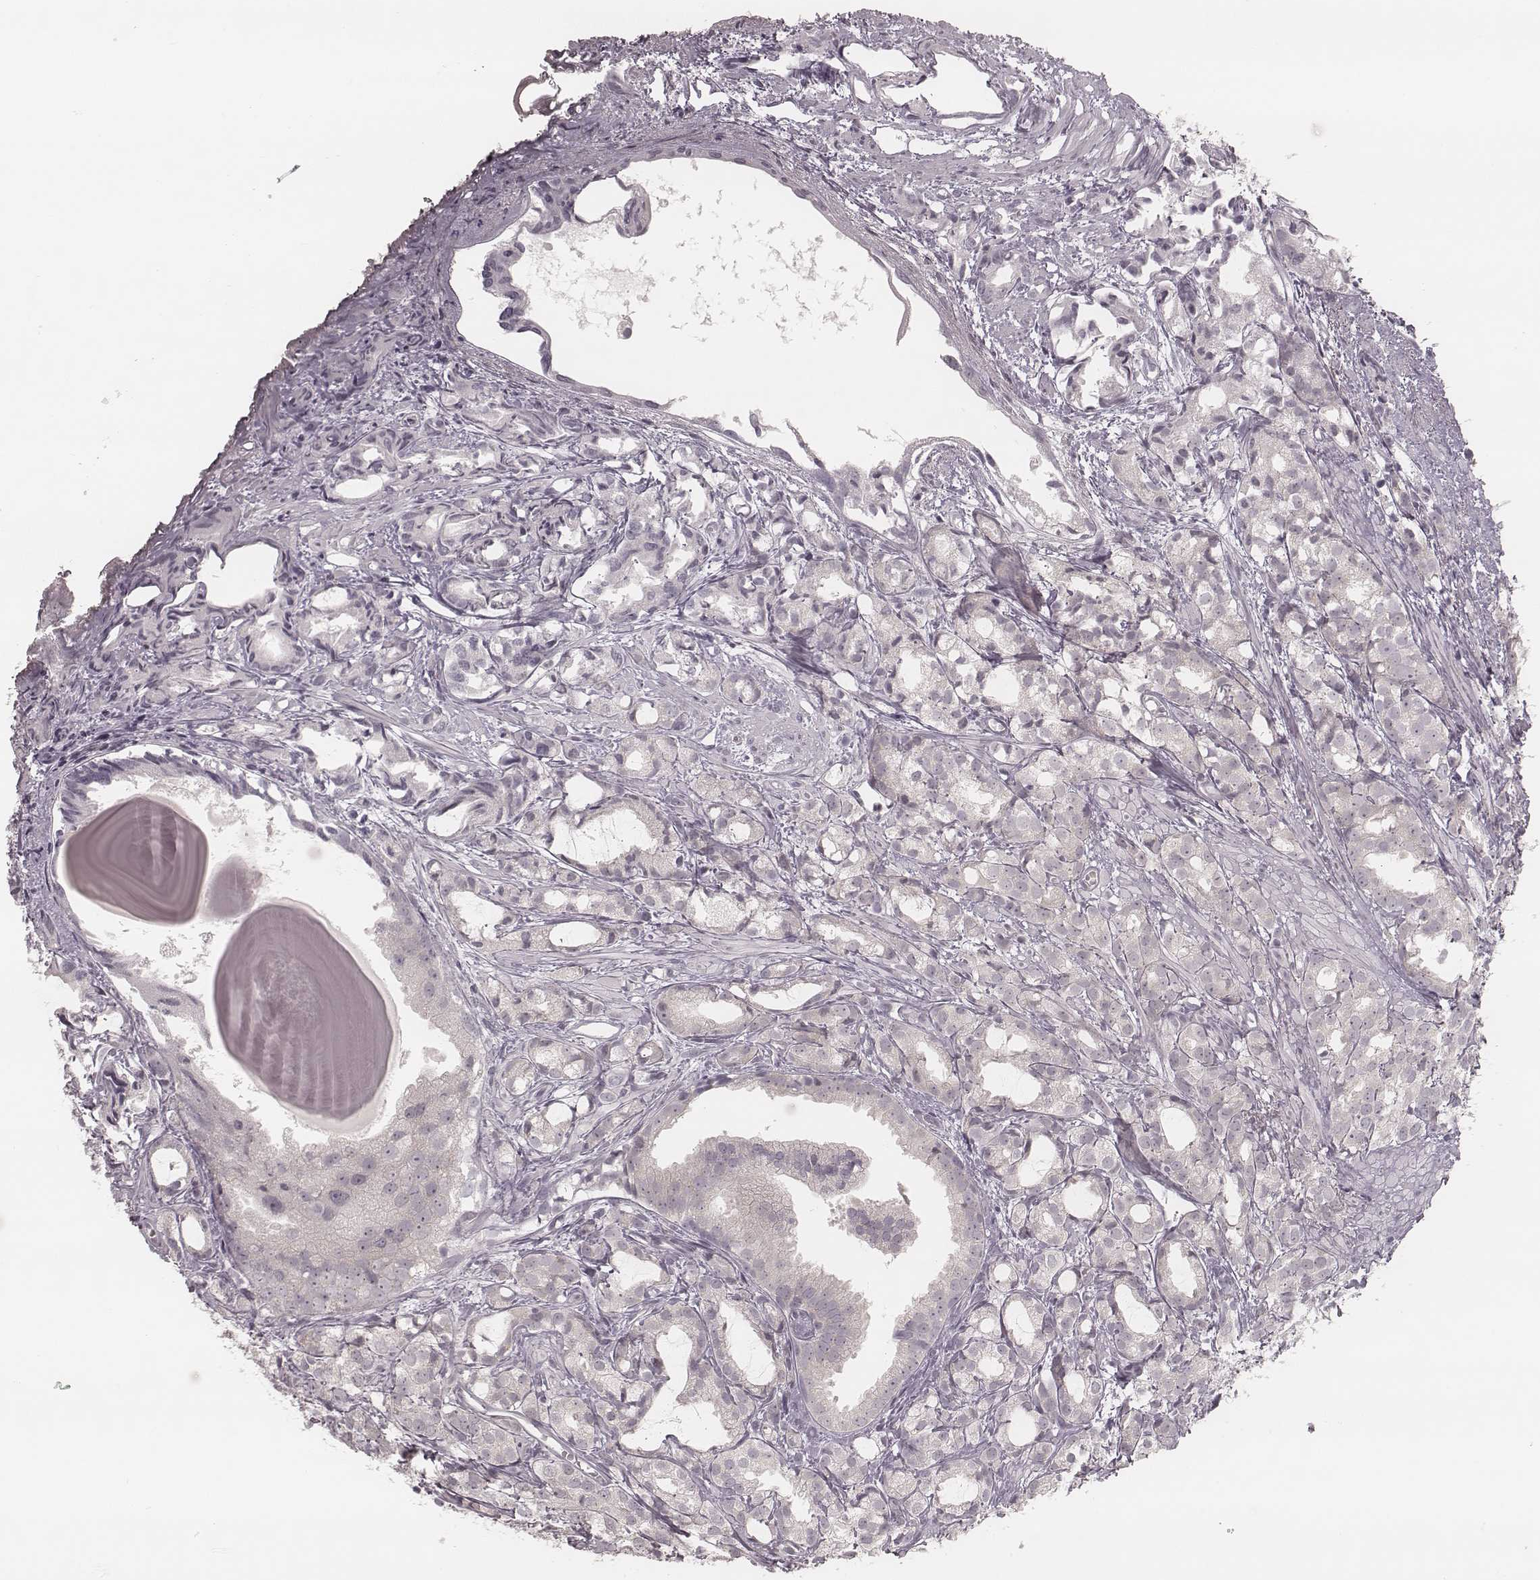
{"staining": {"intensity": "negative", "quantity": "none", "location": "none"}, "tissue": "prostate cancer", "cell_type": "Tumor cells", "image_type": "cancer", "snomed": [{"axis": "morphology", "description": "Adenocarcinoma, High grade"}, {"axis": "topography", "description": "Prostate"}], "caption": "Immunohistochemical staining of prostate cancer (high-grade adenocarcinoma) displays no significant positivity in tumor cells.", "gene": "ACACB", "patient": {"sex": "male", "age": 79}}